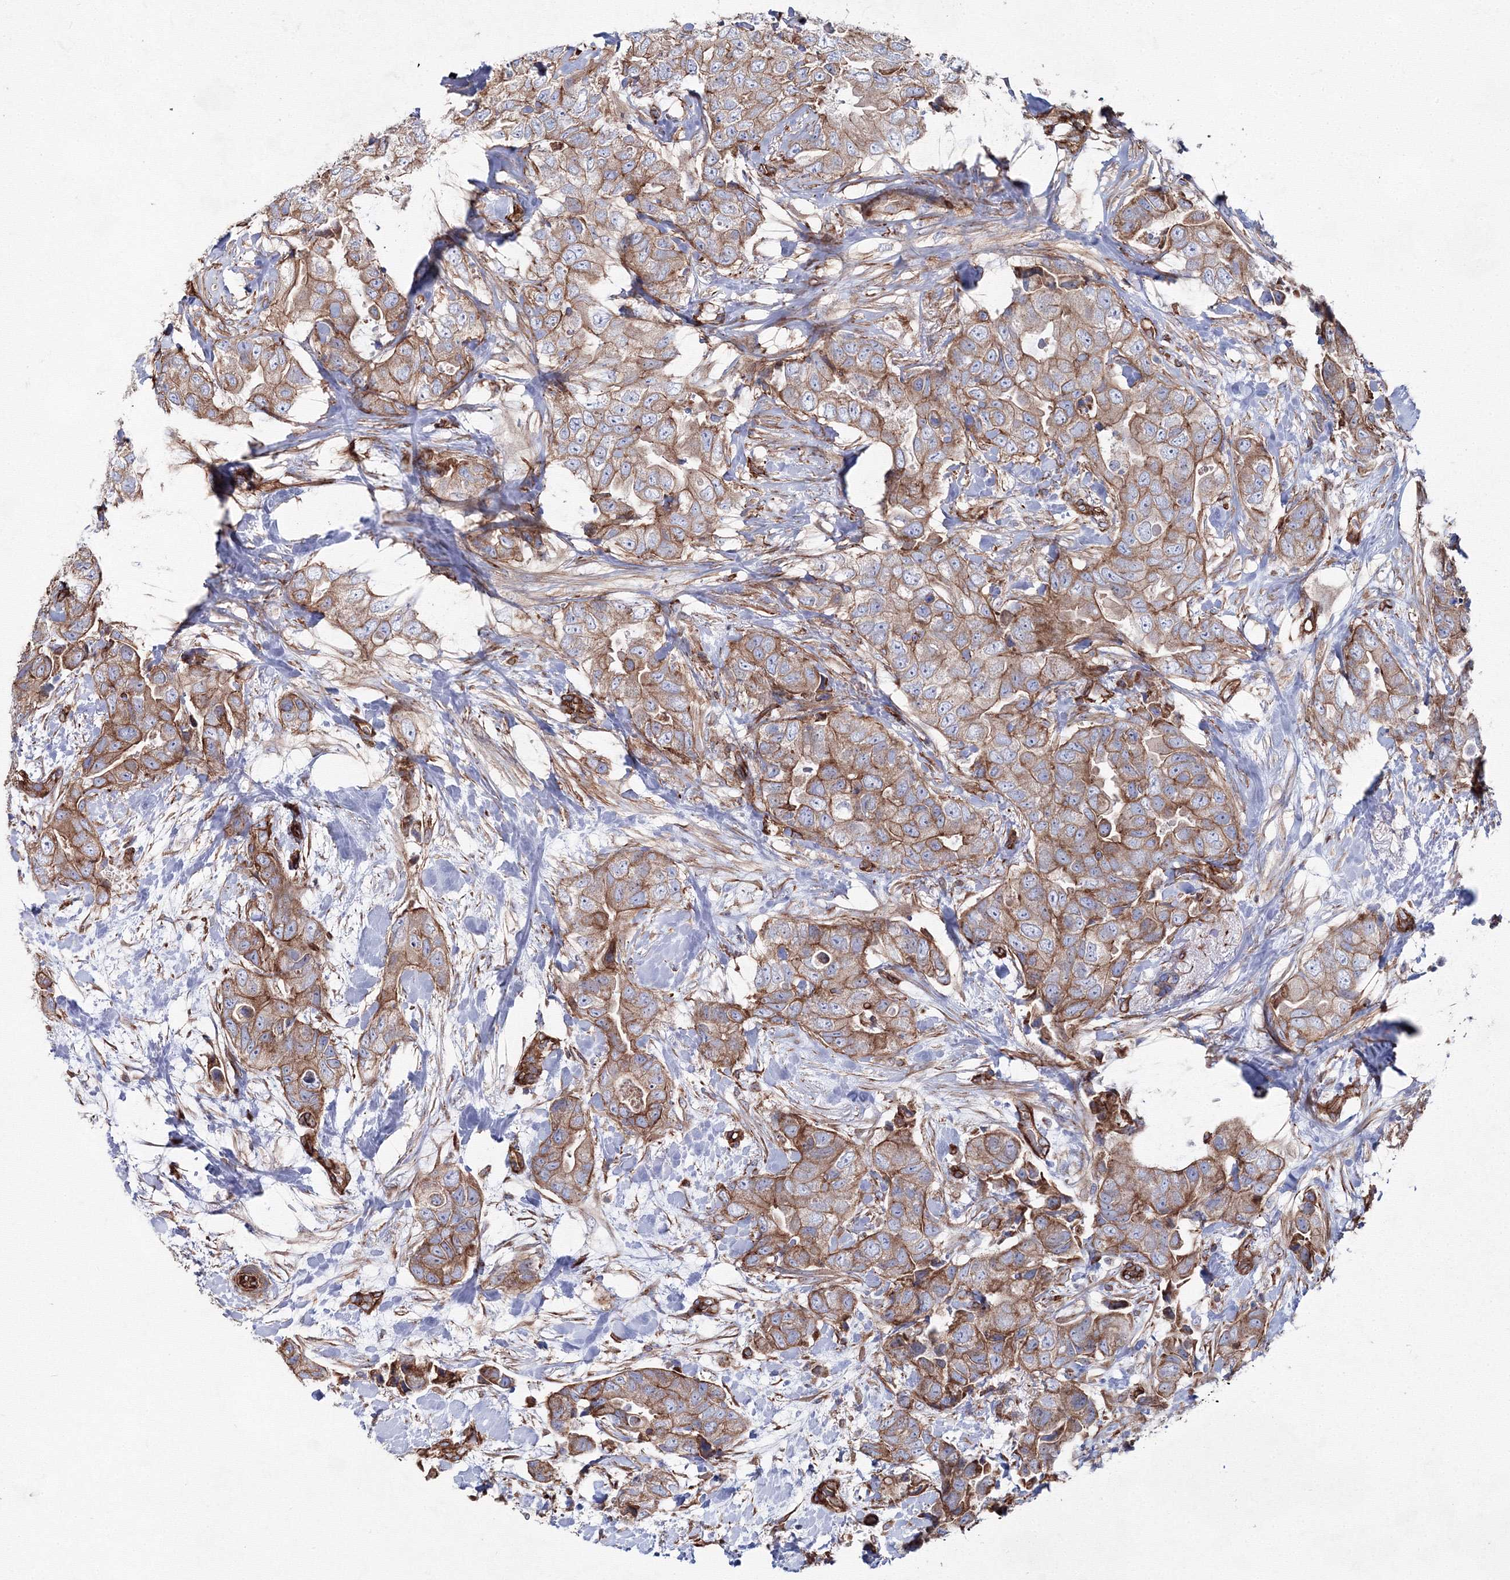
{"staining": {"intensity": "moderate", "quantity": ">75%", "location": "cytoplasmic/membranous"}, "tissue": "breast cancer", "cell_type": "Tumor cells", "image_type": "cancer", "snomed": [{"axis": "morphology", "description": "Duct carcinoma"}, {"axis": "topography", "description": "Breast"}], "caption": "Breast intraductal carcinoma was stained to show a protein in brown. There is medium levels of moderate cytoplasmic/membranous positivity in about >75% of tumor cells.", "gene": "ANKRD37", "patient": {"sex": "female", "age": 62}}